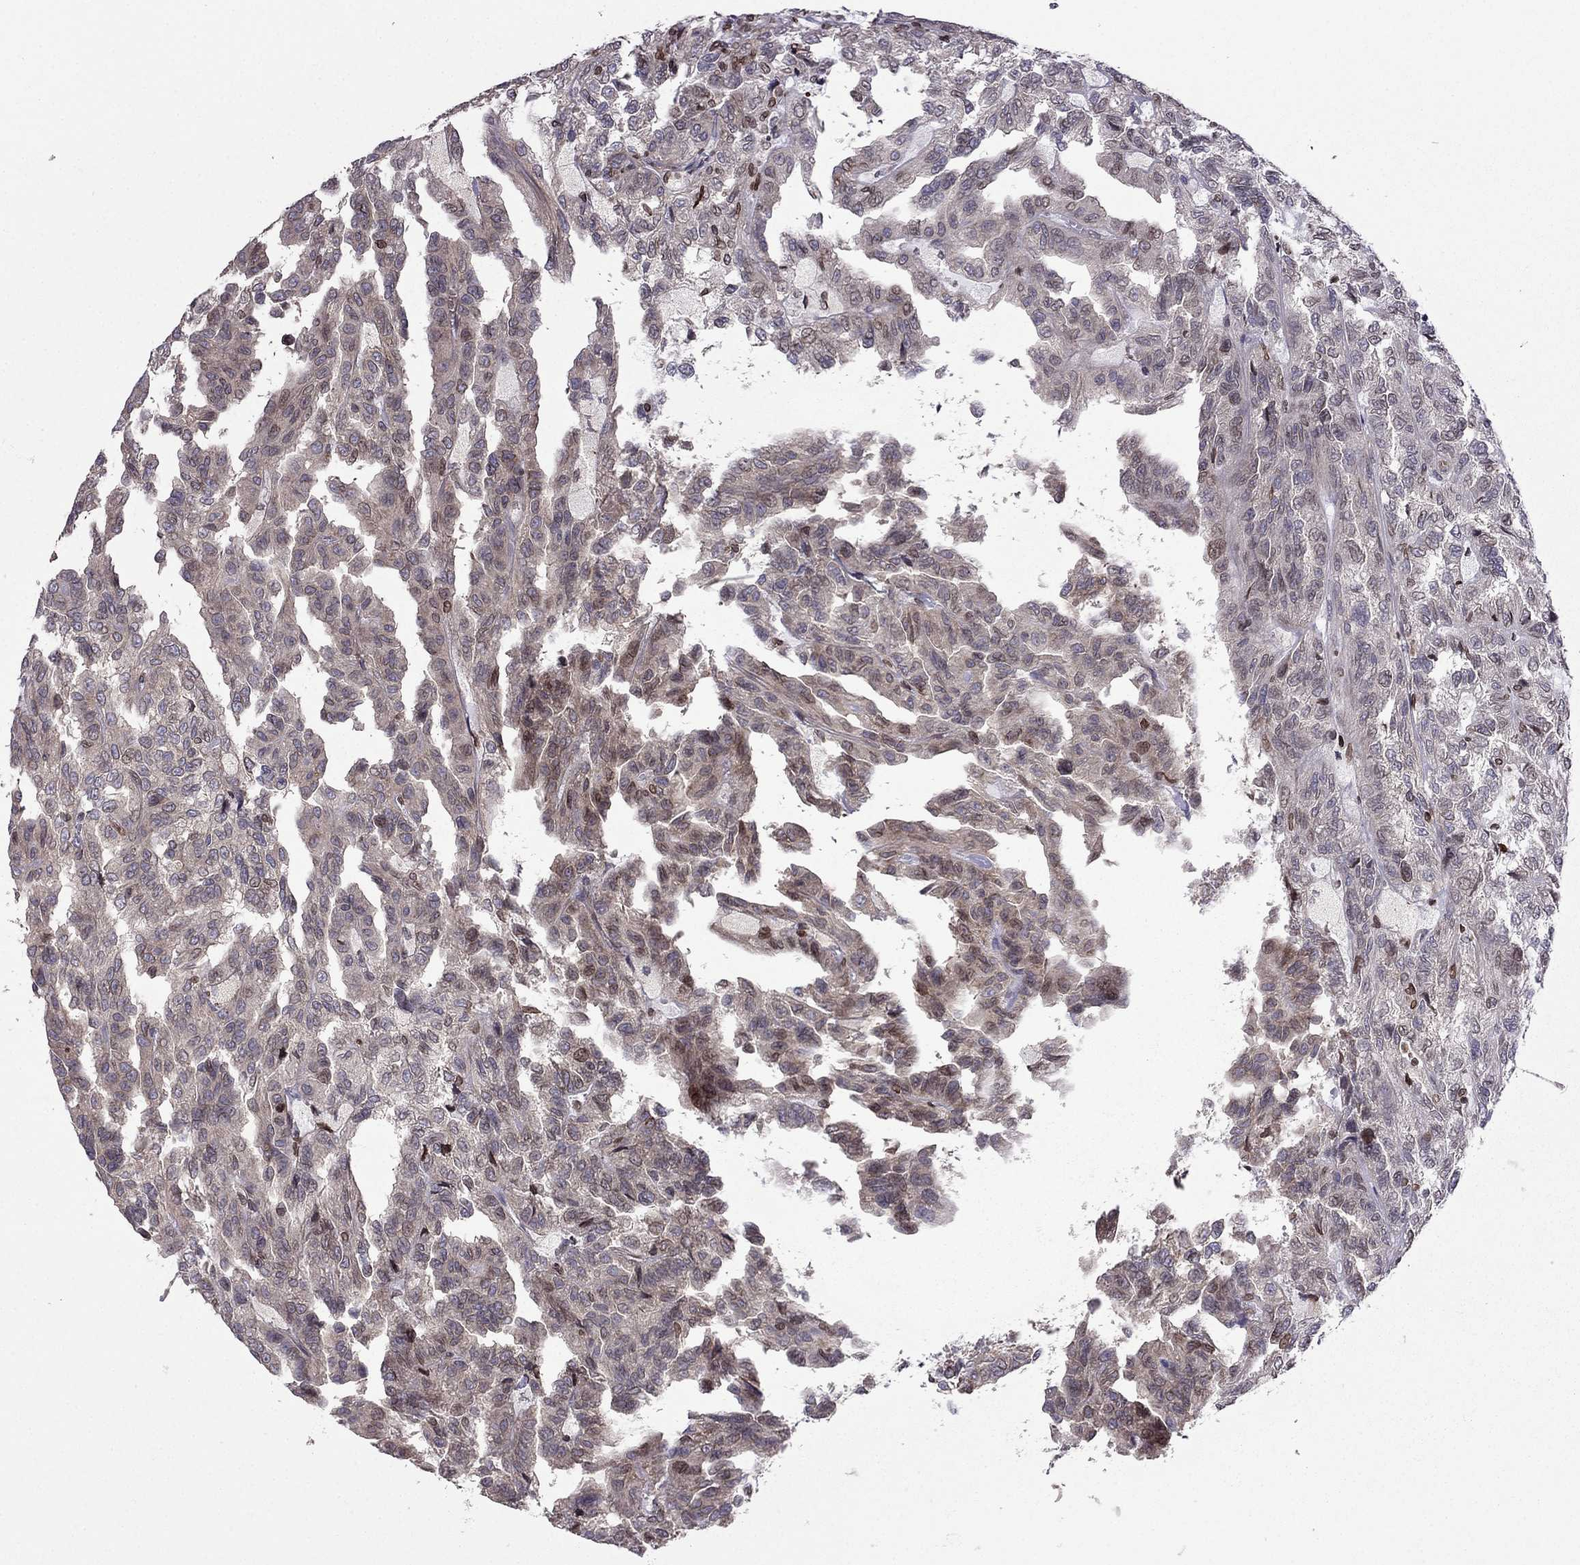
{"staining": {"intensity": "weak", "quantity": "25%-75%", "location": "cytoplasmic/membranous"}, "tissue": "renal cancer", "cell_type": "Tumor cells", "image_type": "cancer", "snomed": [{"axis": "morphology", "description": "Adenocarcinoma, NOS"}, {"axis": "topography", "description": "Kidney"}], "caption": "Human adenocarcinoma (renal) stained with a protein marker reveals weak staining in tumor cells.", "gene": "CDC42BPA", "patient": {"sex": "male", "age": 79}}